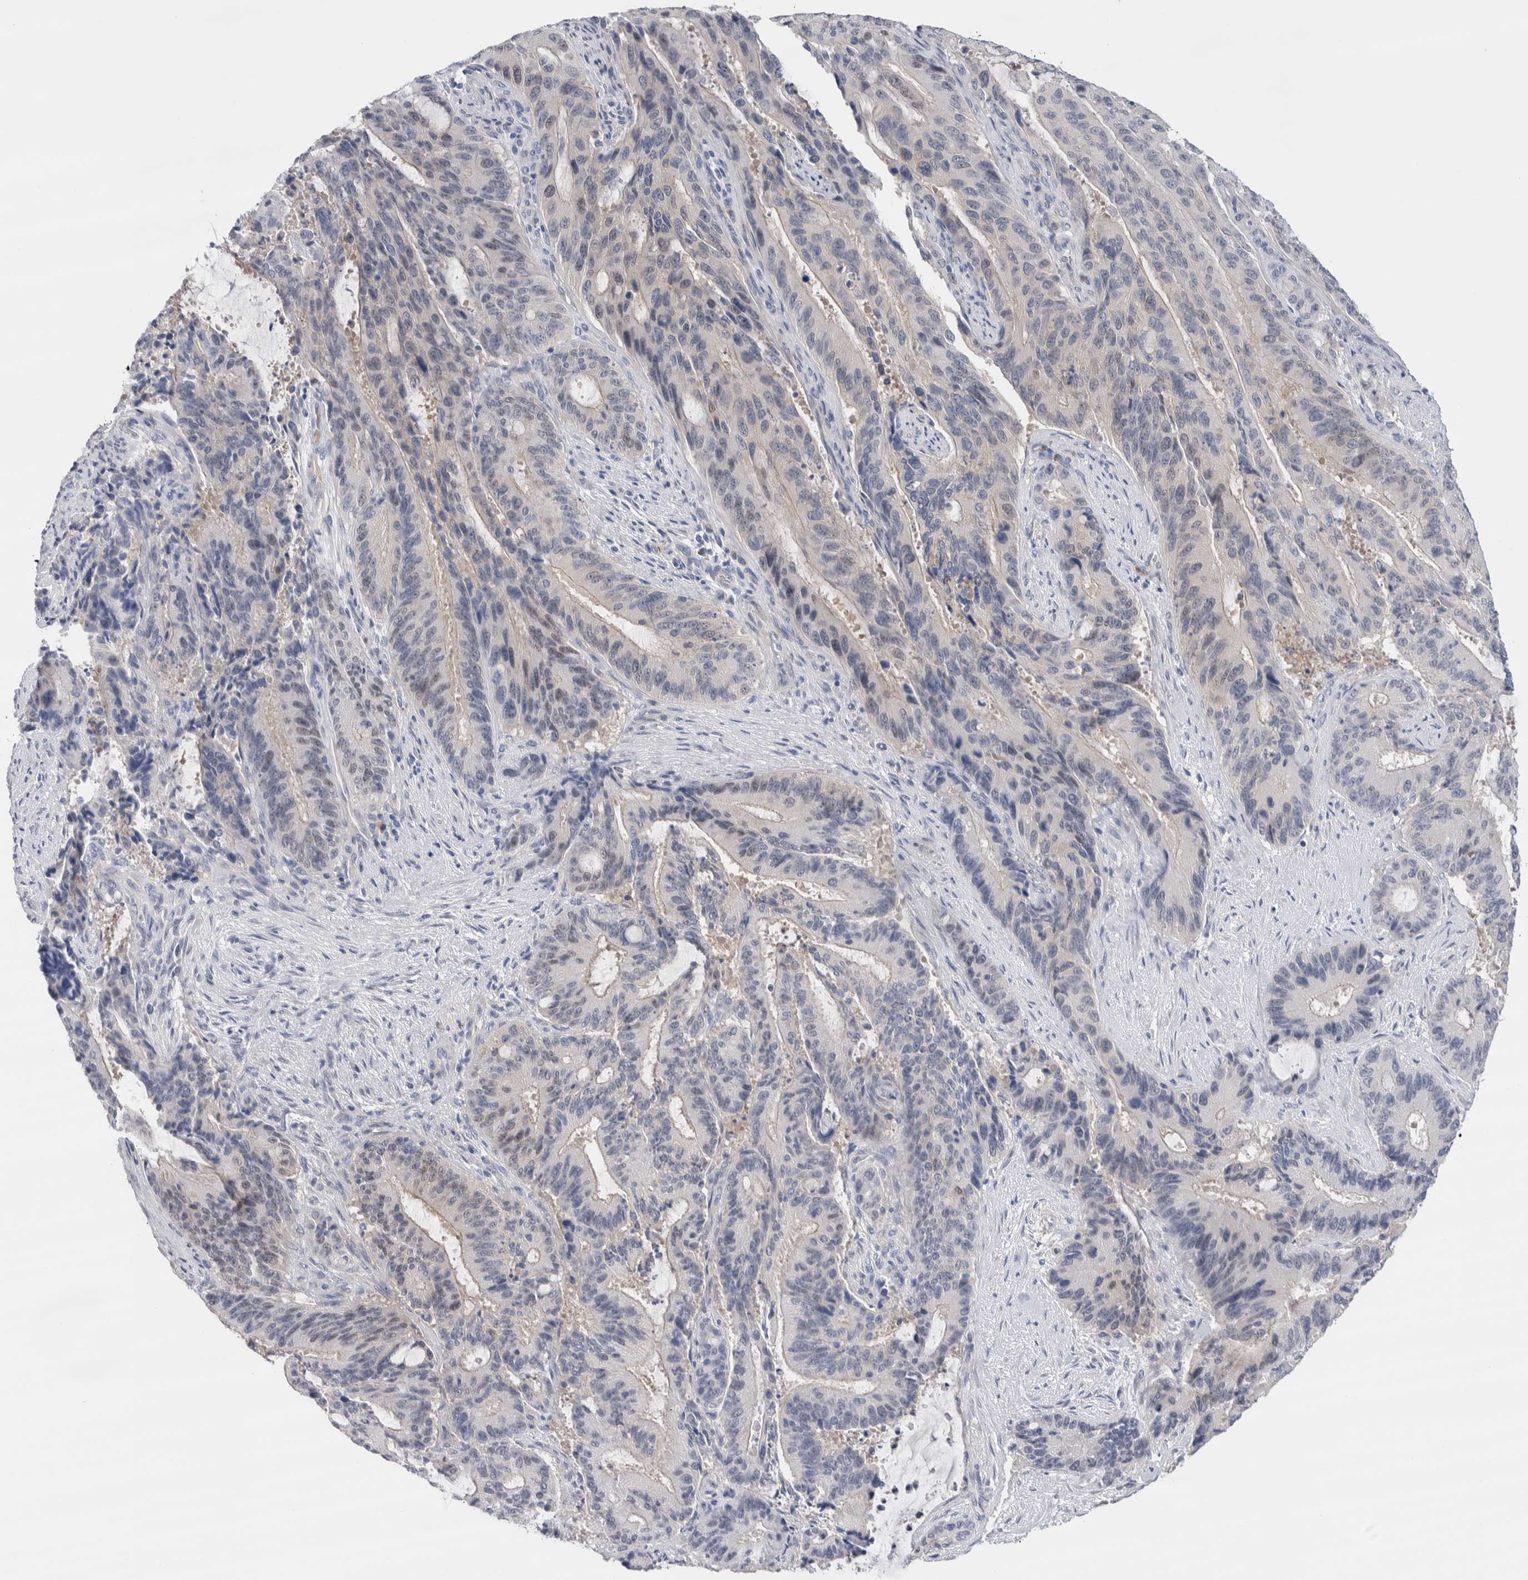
{"staining": {"intensity": "negative", "quantity": "none", "location": "none"}, "tissue": "liver cancer", "cell_type": "Tumor cells", "image_type": "cancer", "snomed": [{"axis": "morphology", "description": "Normal tissue, NOS"}, {"axis": "morphology", "description": "Cholangiocarcinoma"}, {"axis": "topography", "description": "Liver"}, {"axis": "topography", "description": "Peripheral nerve tissue"}], "caption": "Immunohistochemistry (IHC) photomicrograph of neoplastic tissue: human cholangiocarcinoma (liver) stained with DAB (3,3'-diaminobenzidine) reveals no significant protein expression in tumor cells.", "gene": "LURAP1L", "patient": {"sex": "female", "age": 73}}